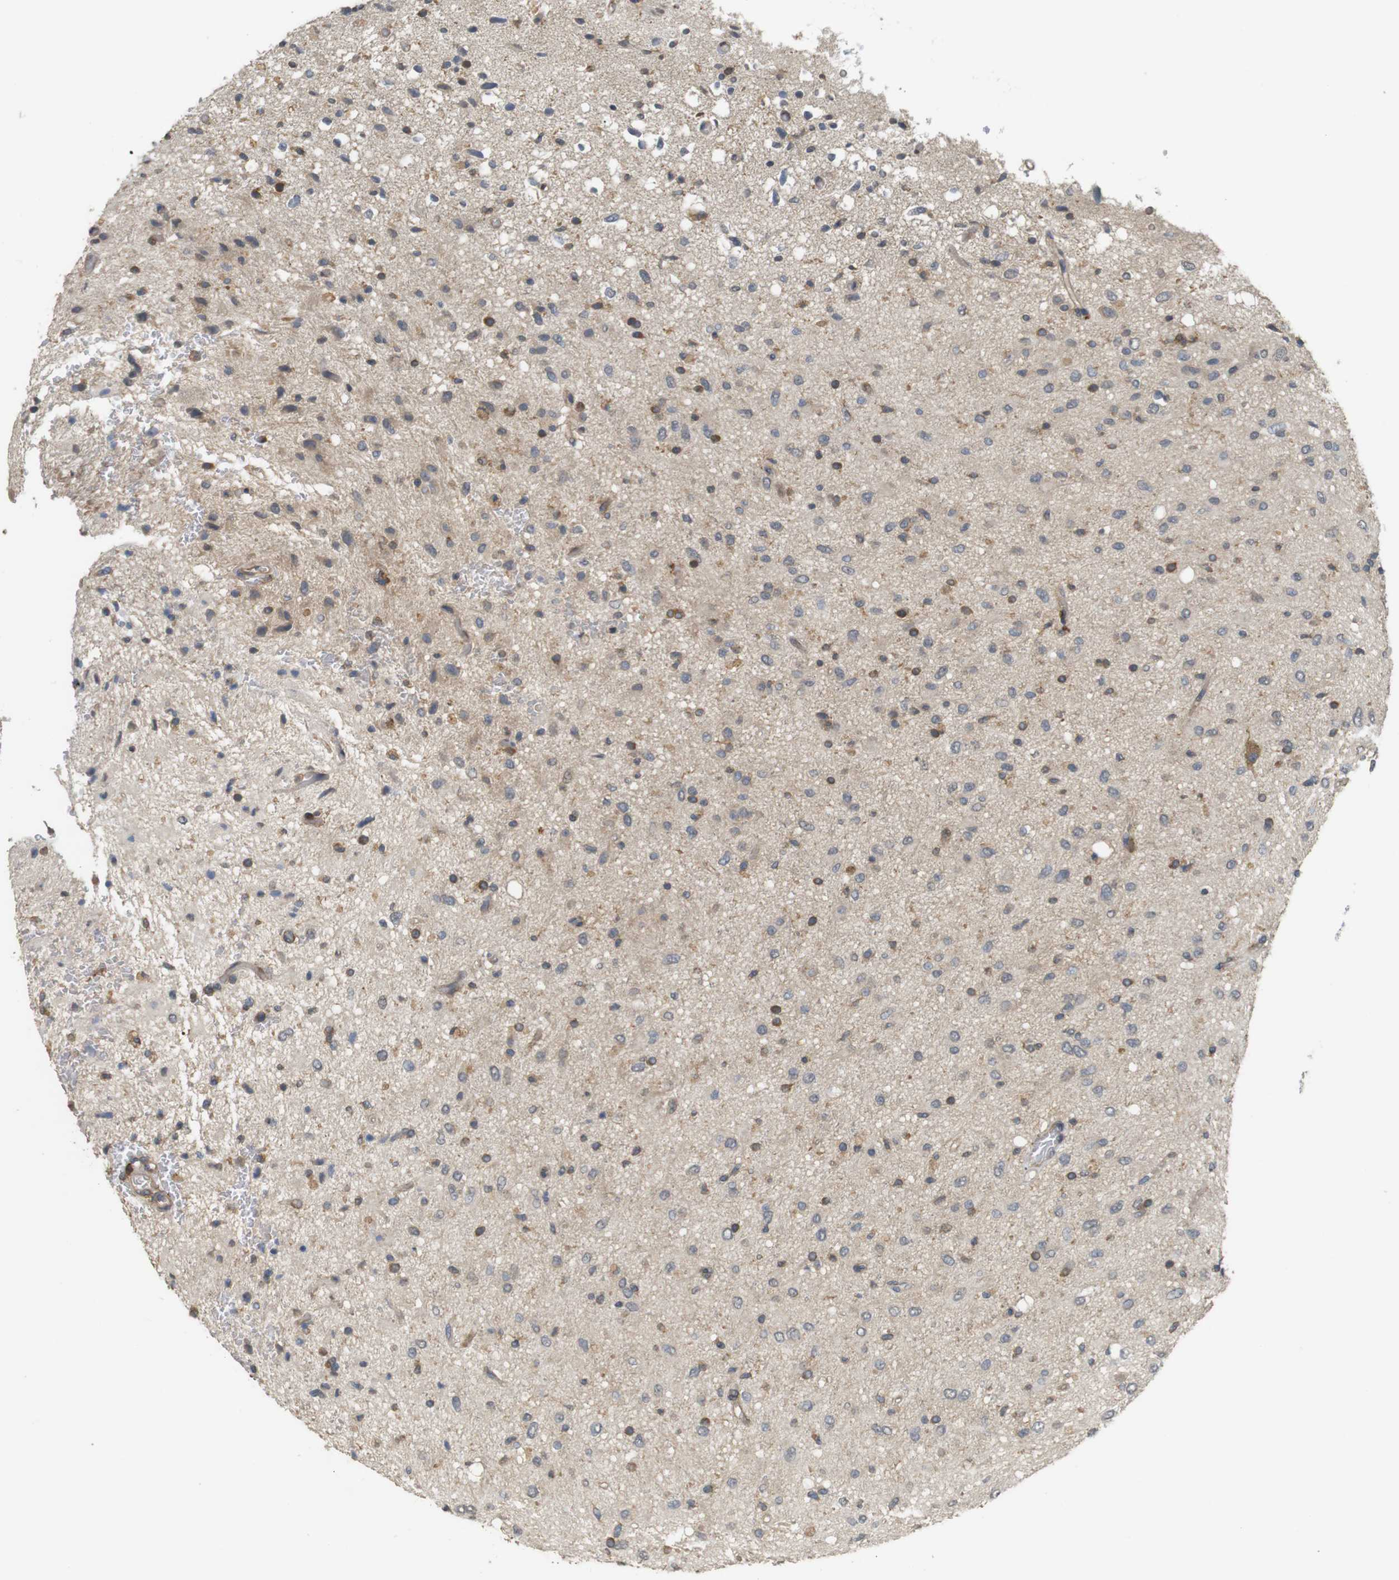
{"staining": {"intensity": "weak", "quantity": "<25%", "location": "cytoplasmic/membranous"}, "tissue": "glioma", "cell_type": "Tumor cells", "image_type": "cancer", "snomed": [{"axis": "morphology", "description": "Glioma, malignant, Low grade"}, {"axis": "topography", "description": "Brain"}], "caption": "High magnification brightfield microscopy of glioma stained with DAB (3,3'-diaminobenzidine) (brown) and counterstained with hematoxylin (blue): tumor cells show no significant staining. The staining is performed using DAB brown chromogen with nuclei counter-stained in using hematoxylin.", "gene": "KSR1", "patient": {"sex": "male", "age": 77}}